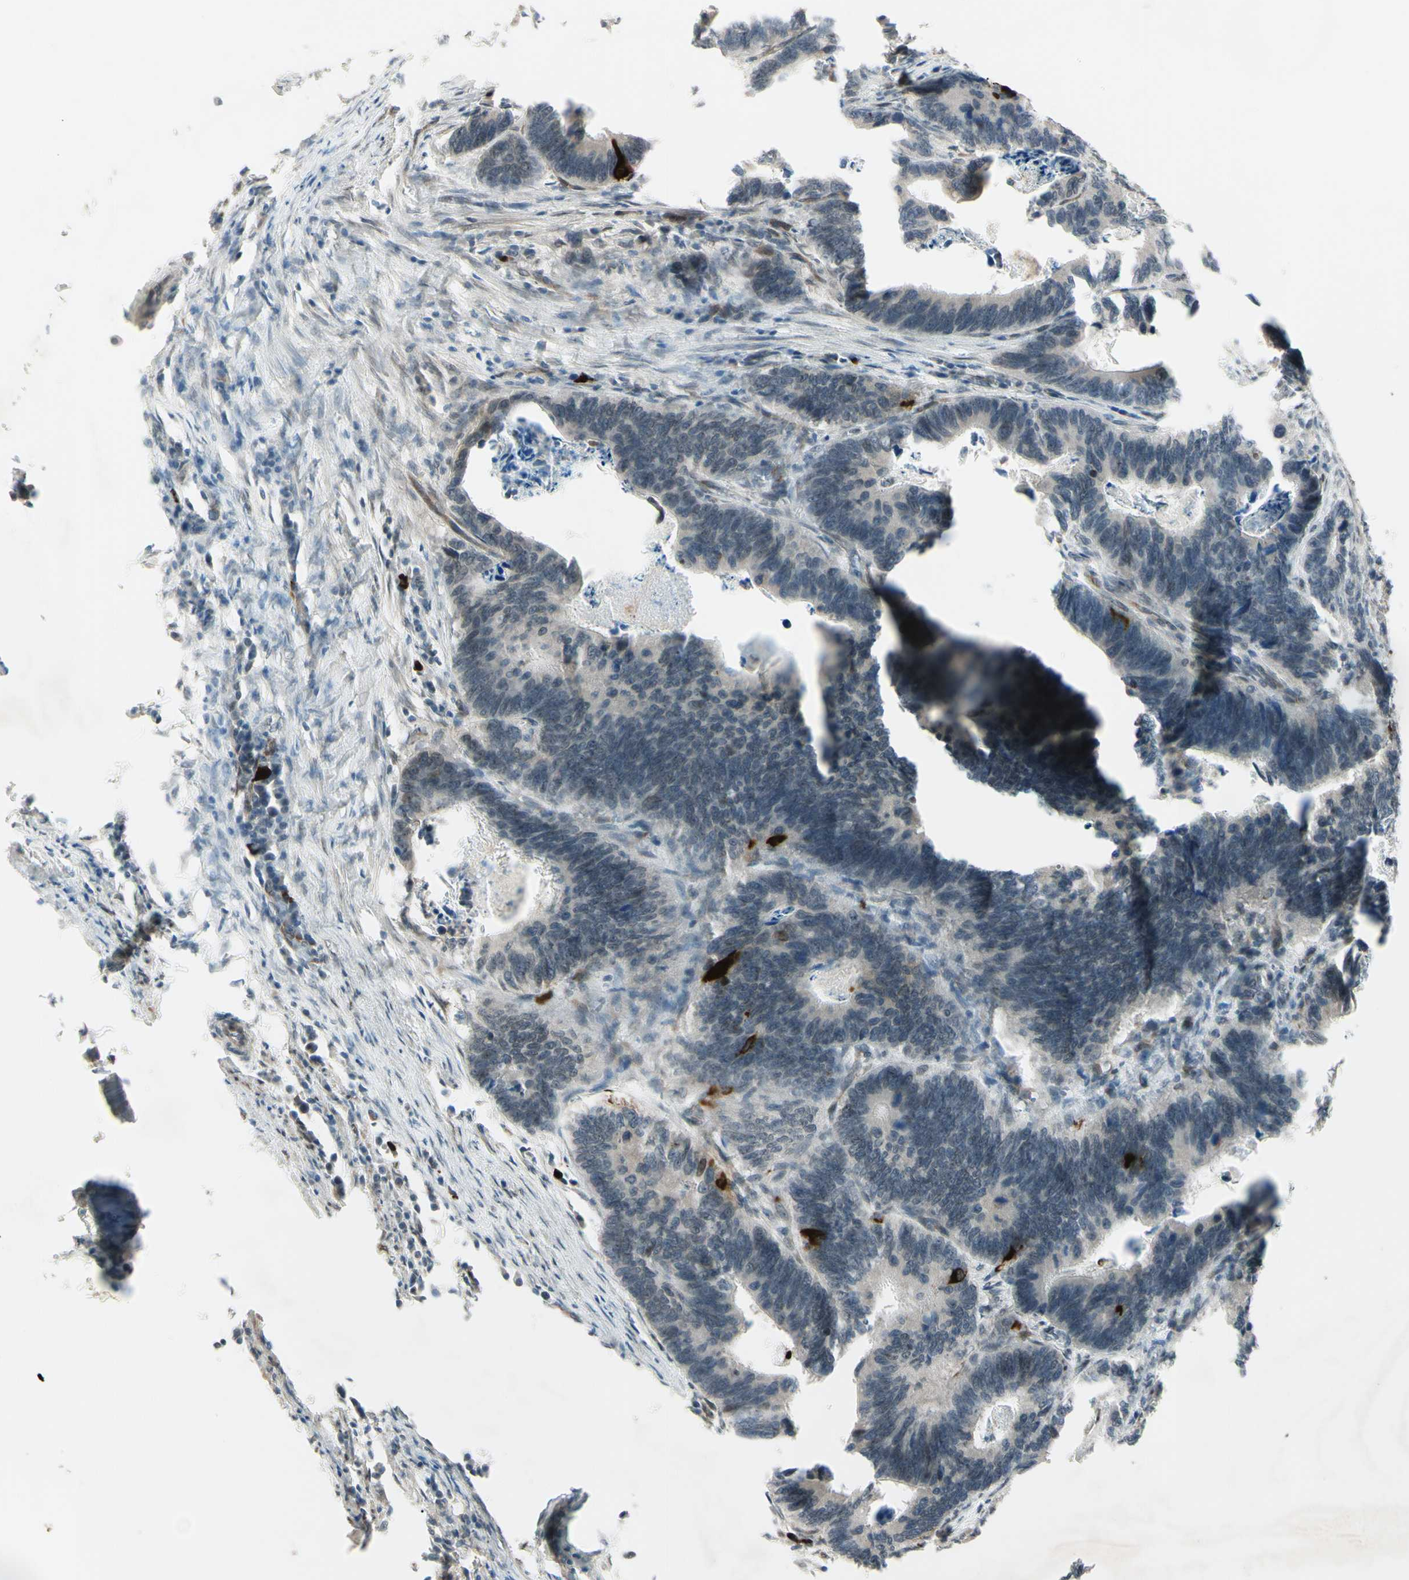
{"staining": {"intensity": "strong", "quantity": "<25%", "location": "cytoplasmic/membranous"}, "tissue": "colorectal cancer", "cell_type": "Tumor cells", "image_type": "cancer", "snomed": [{"axis": "morphology", "description": "Adenocarcinoma, NOS"}, {"axis": "topography", "description": "Colon"}], "caption": "This histopathology image displays adenocarcinoma (colorectal) stained with immunohistochemistry to label a protein in brown. The cytoplasmic/membranous of tumor cells show strong positivity for the protein. Nuclei are counter-stained blue.", "gene": "MLF2", "patient": {"sex": "male", "age": 72}}